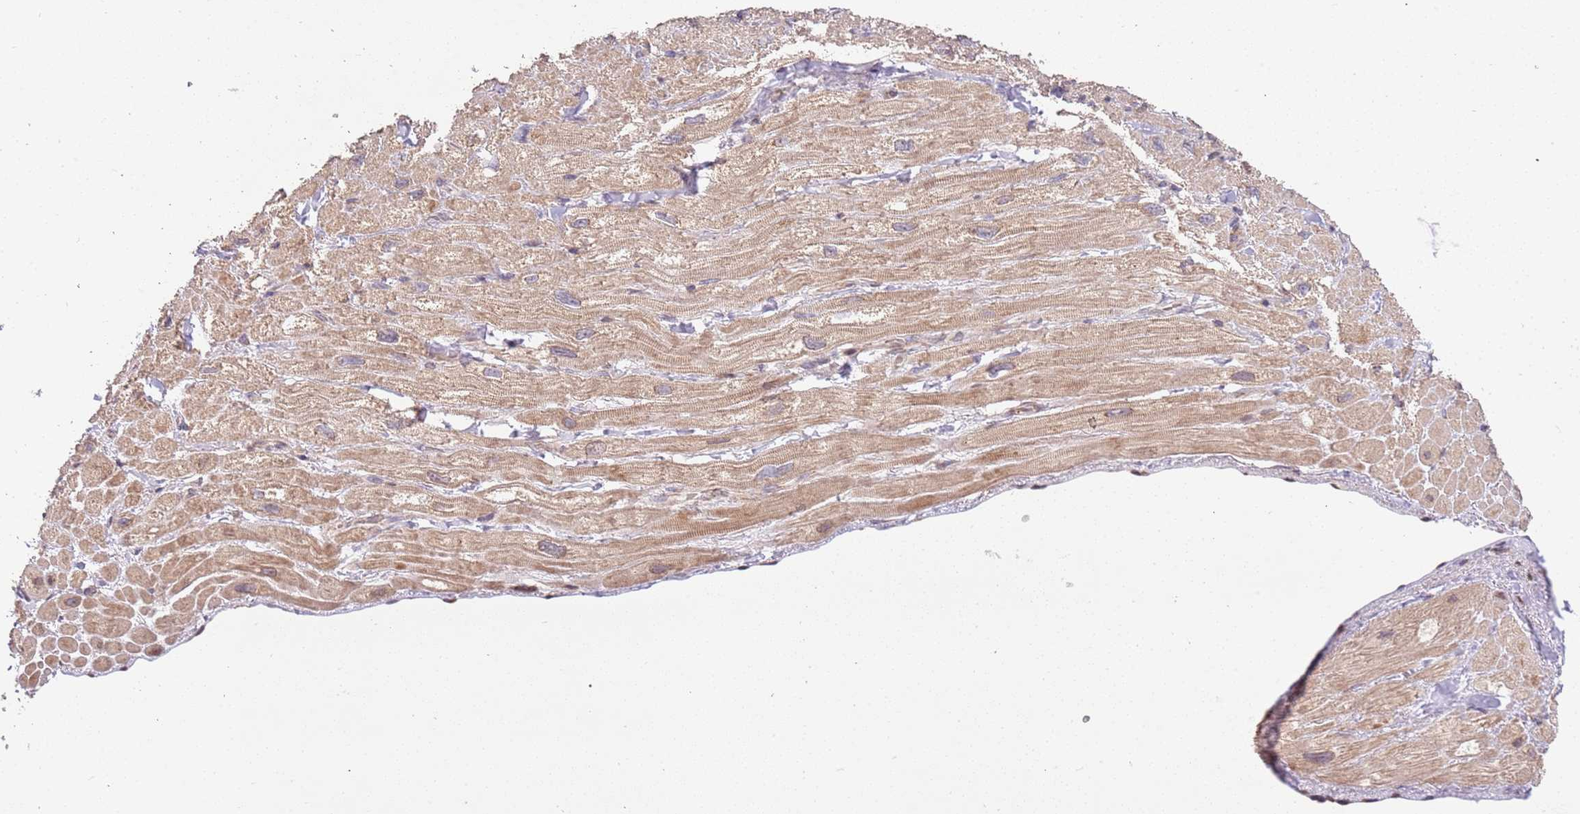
{"staining": {"intensity": "moderate", "quantity": "25%-75%", "location": "cytoplasmic/membranous"}, "tissue": "heart muscle", "cell_type": "Cardiomyocytes", "image_type": "normal", "snomed": [{"axis": "morphology", "description": "Normal tissue, NOS"}, {"axis": "topography", "description": "Heart"}], "caption": "Moderate cytoplasmic/membranous protein staining is appreciated in approximately 25%-75% of cardiomyocytes in heart muscle. The protein of interest is stained brown, and the nuclei are stained in blue (DAB (3,3'-diaminobenzidine) IHC with brightfield microscopy, high magnification).", "gene": "SLC16A4", "patient": {"sex": "male", "age": 65}}